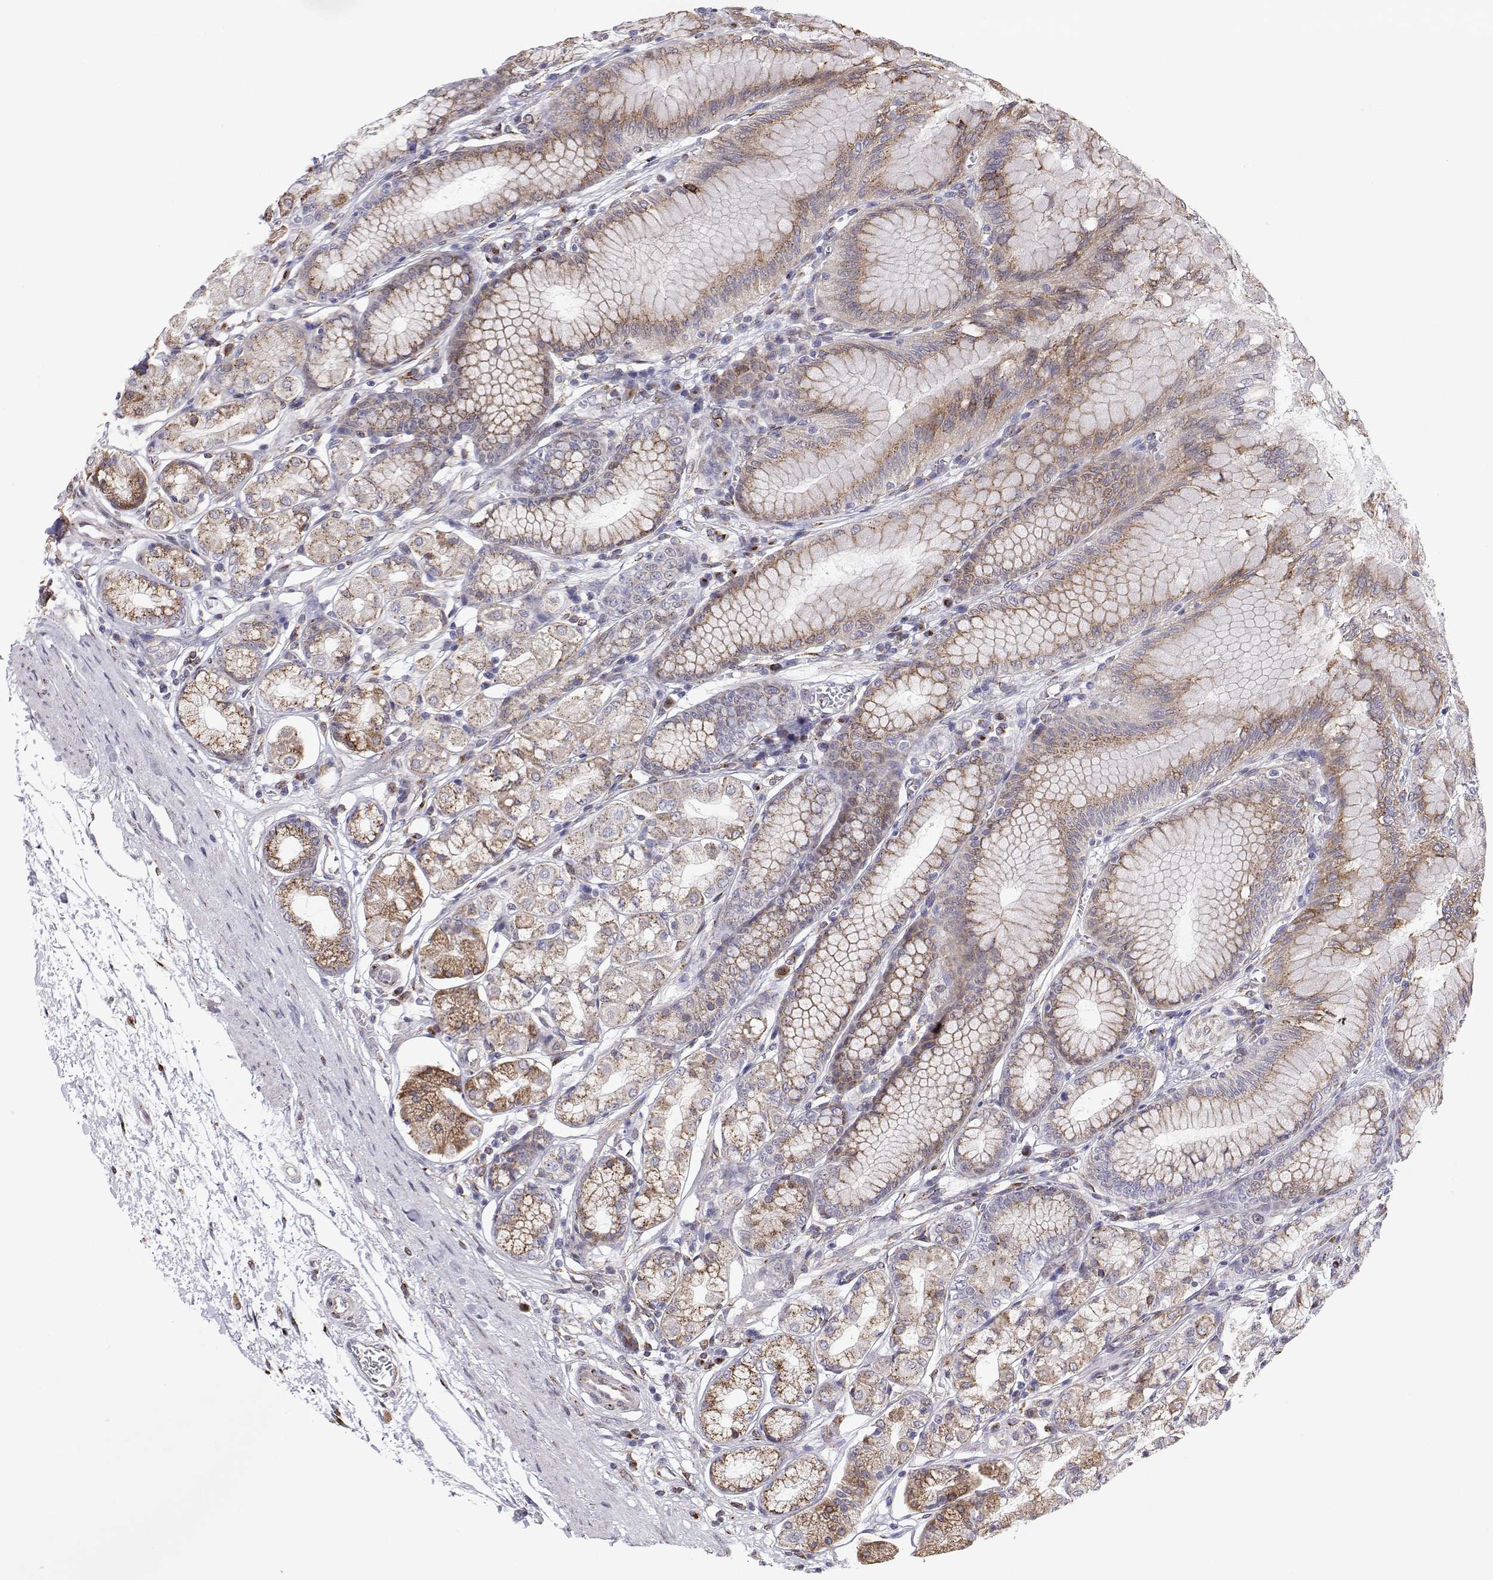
{"staining": {"intensity": "moderate", "quantity": "25%-75%", "location": "cytoplasmic/membranous"}, "tissue": "stomach", "cell_type": "Glandular cells", "image_type": "normal", "snomed": [{"axis": "morphology", "description": "Normal tissue, NOS"}, {"axis": "topography", "description": "Stomach"}, {"axis": "topography", "description": "Stomach, lower"}], "caption": "Unremarkable stomach was stained to show a protein in brown. There is medium levels of moderate cytoplasmic/membranous positivity in approximately 25%-75% of glandular cells.", "gene": "STARD13", "patient": {"sex": "male", "age": 76}}